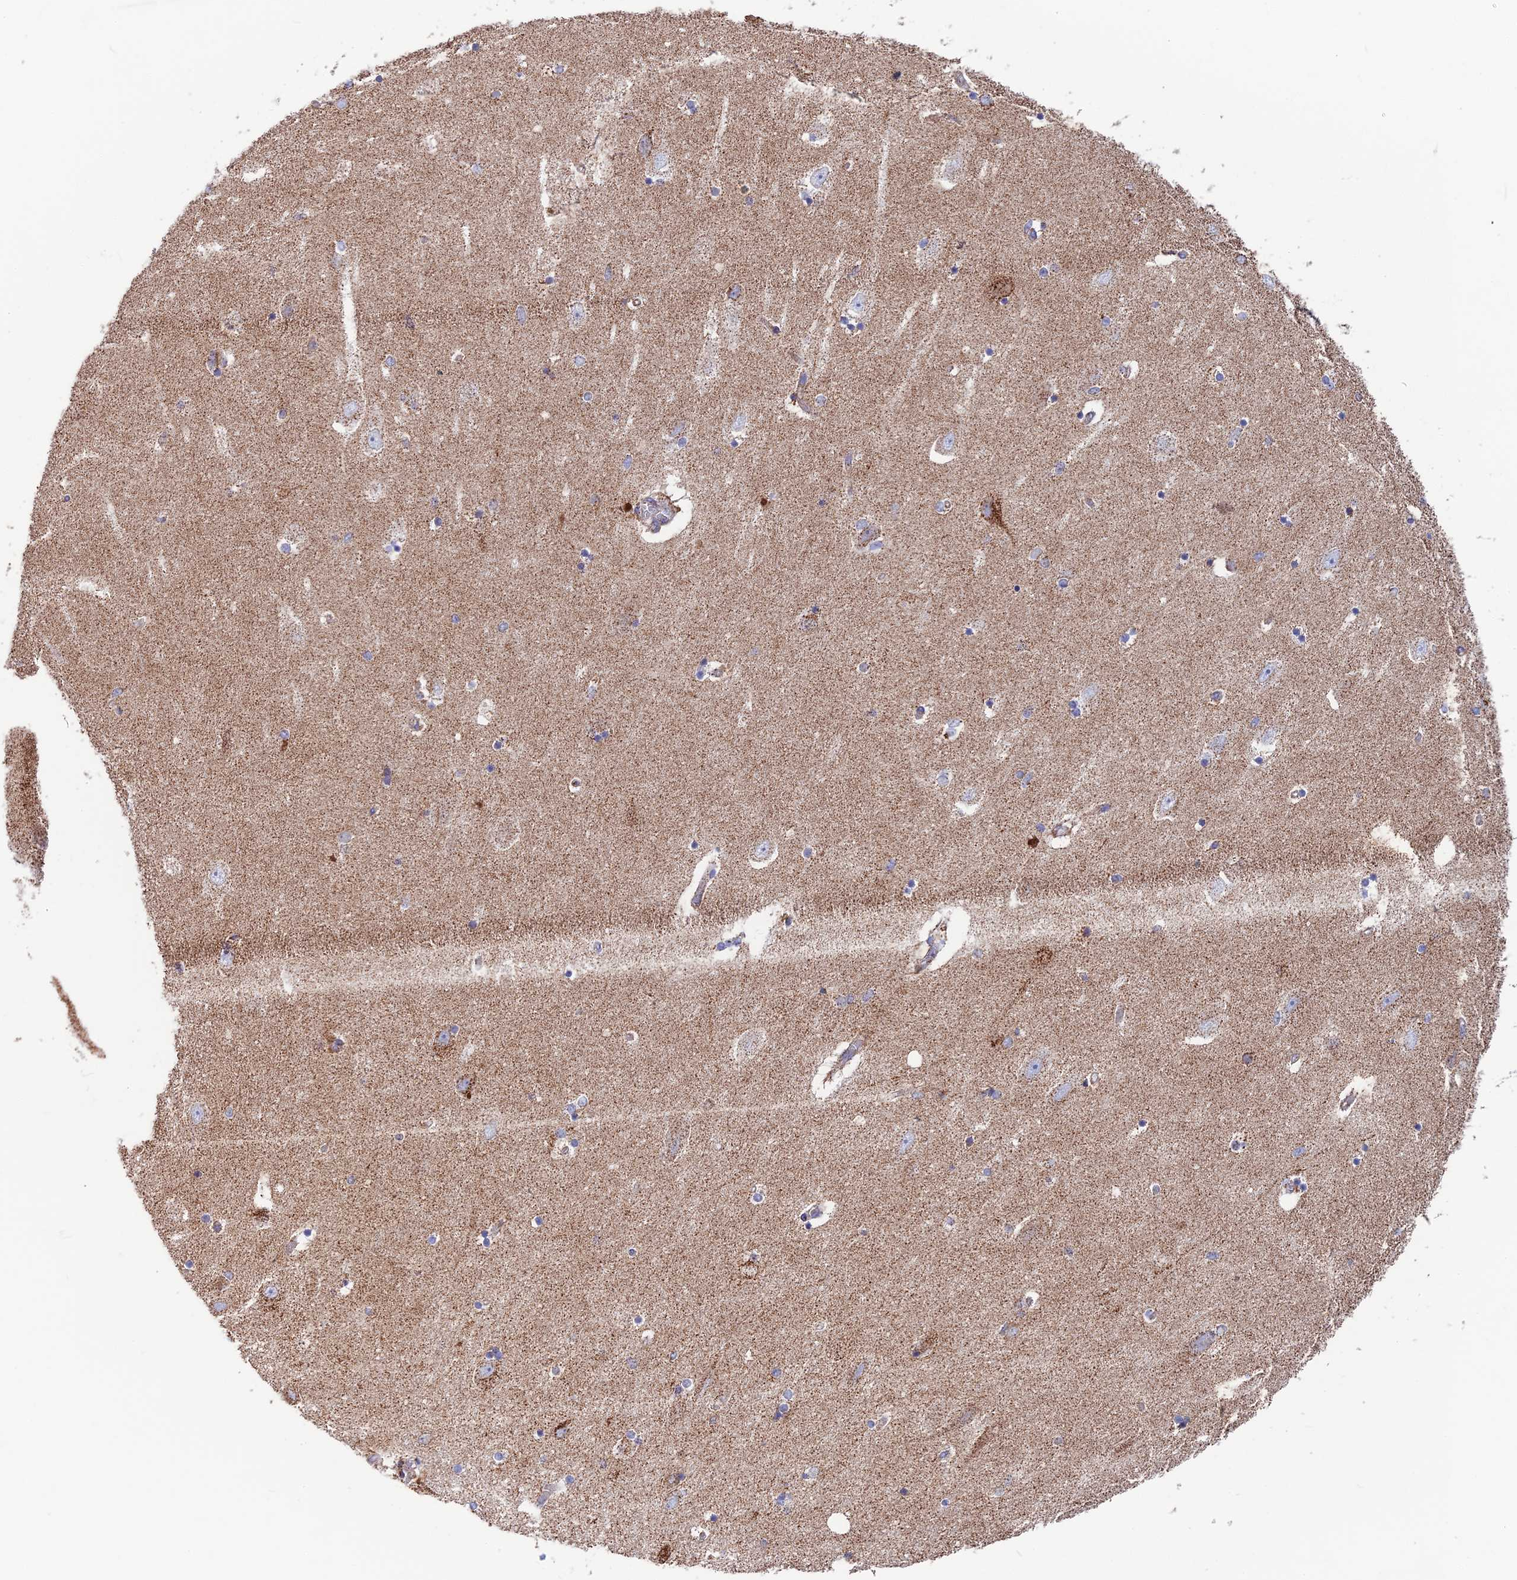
{"staining": {"intensity": "weak", "quantity": "25%-75%", "location": "cytoplasmic/membranous"}, "tissue": "hippocampus", "cell_type": "Glial cells", "image_type": "normal", "snomed": [{"axis": "morphology", "description": "Normal tissue, NOS"}, {"axis": "topography", "description": "Hippocampus"}], "caption": "Immunohistochemistry micrograph of unremarkable human hippocampus stained for a protein (brown), which exhibits low levels of weak cytoplasmic/membranous positivity in about 25%-75% of glial cells.", "gene": "CS", "patient": {"sex": "female", "age": 54}}